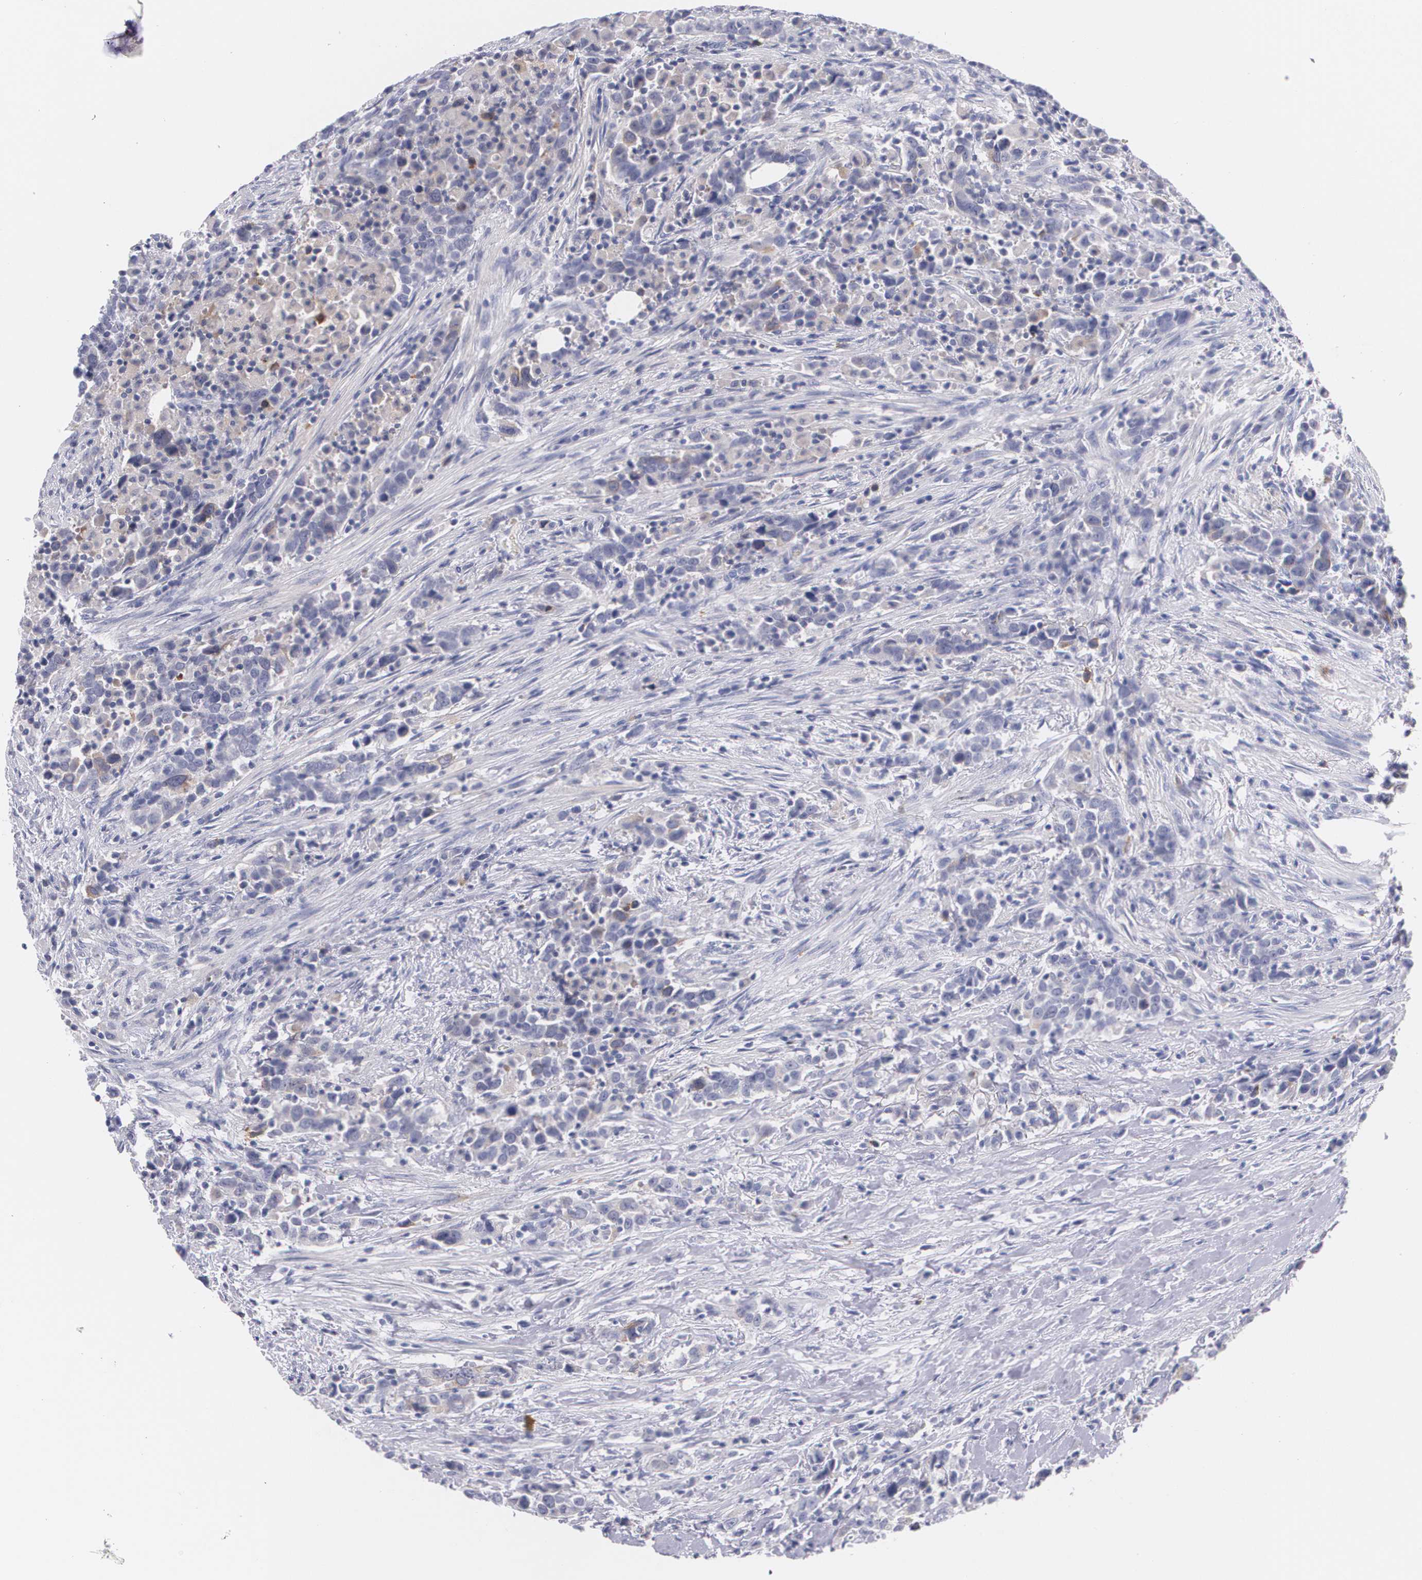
{"staining": {"intensity": "weak", "quantity": "<25%", "location": "cytoplasmic/membranous"}, "tissue": "urothelial cancer", "cell_type": "Tumor cells", "image_type": "cancer", "snomed": [{"axis": "morphology", "description": "Urothelial carcinoma, High grade"}, {"axis": "topography", "description": "Urinary bladder"}], "caption": "Tumor cells show no significant protein staining in high-grade urothelial carcinoma.", "gene": "HMMR", "patient": {"sex": "male", "age": 61}}